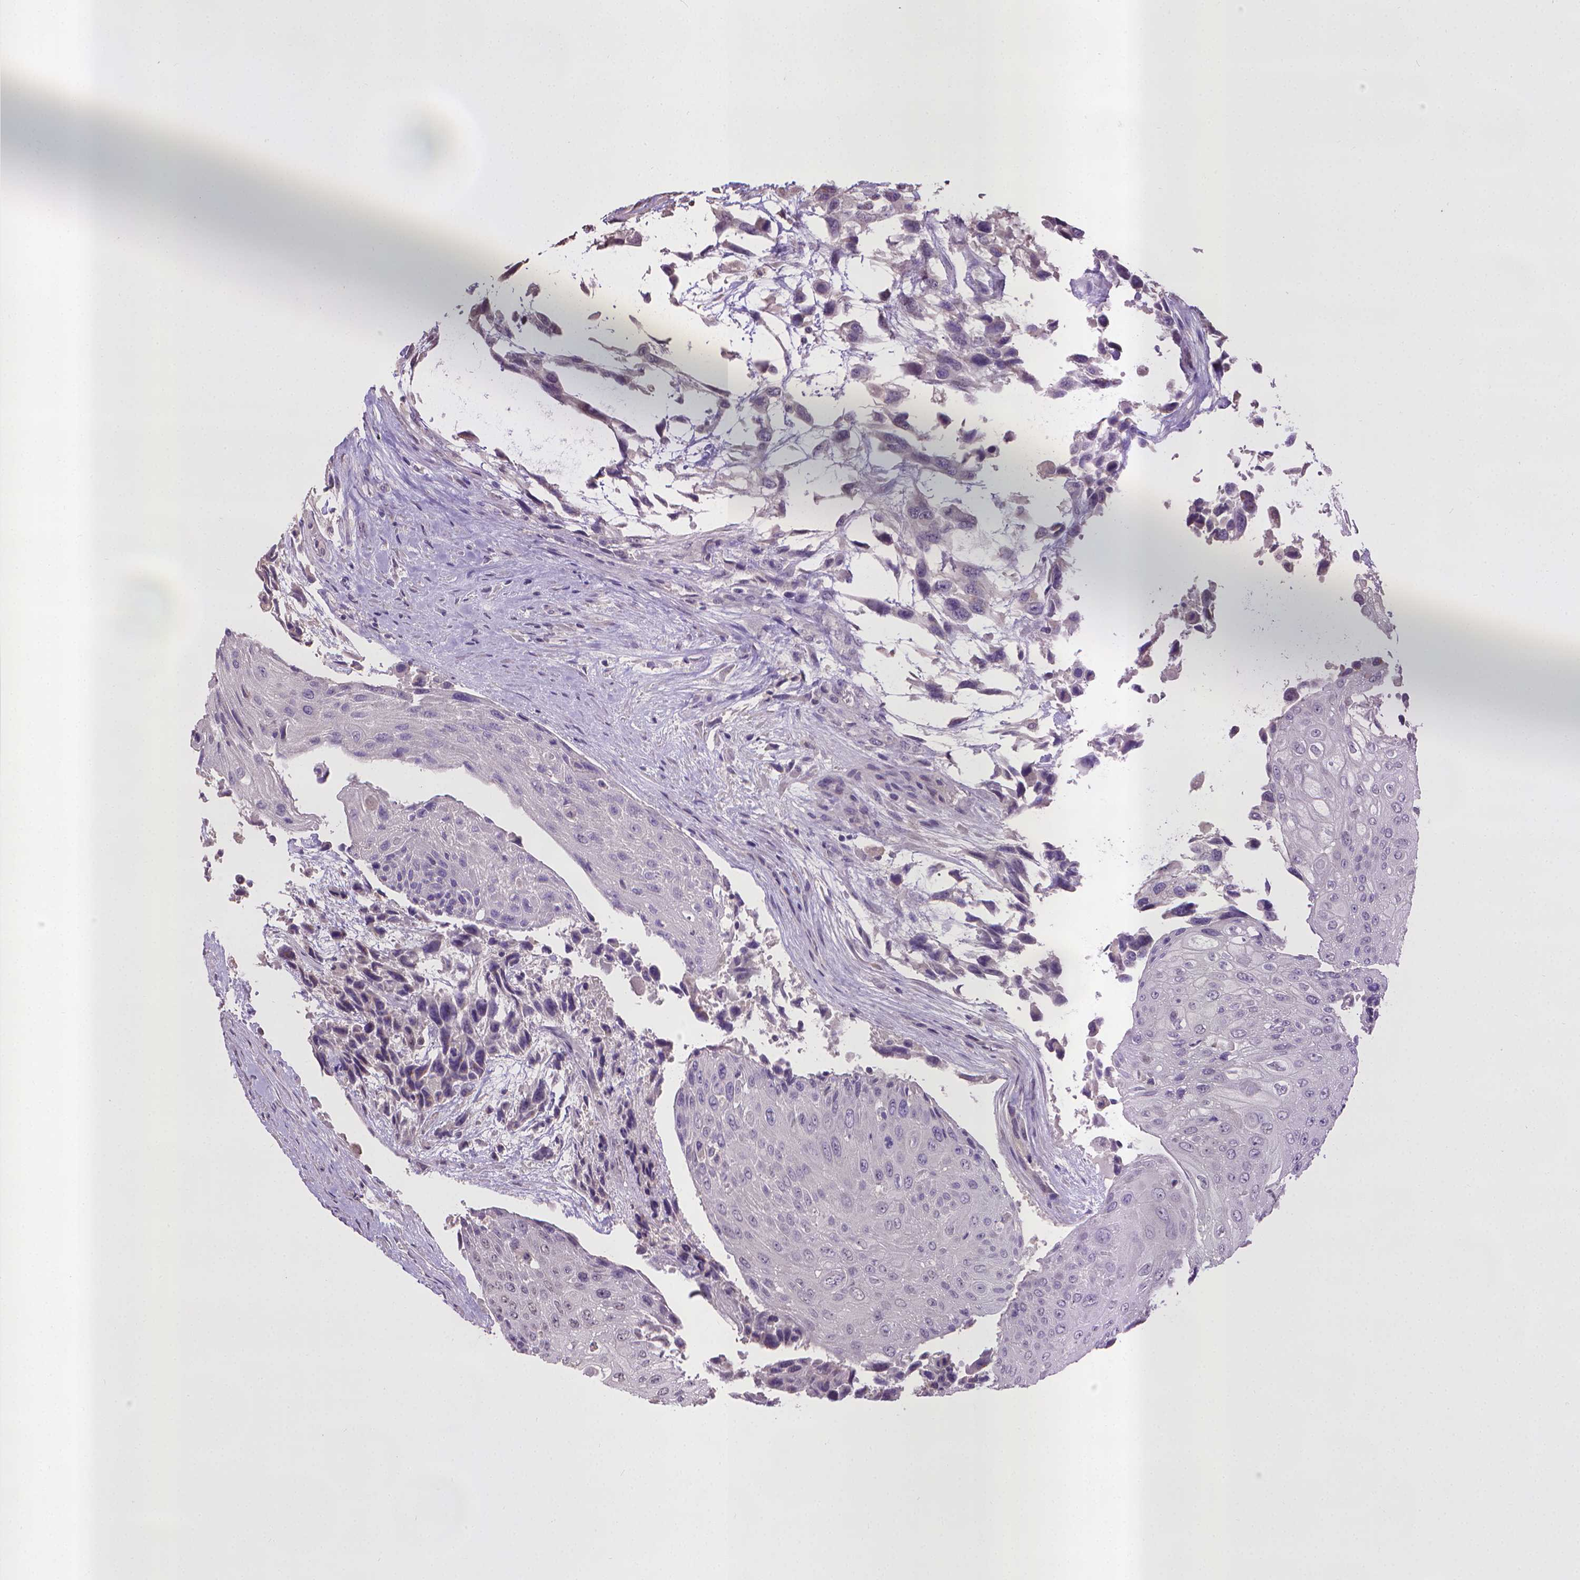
{"staining": {"intensity": "negative", "quantity": "none", "location": "none"}, "tissue": "urothelial cancer", "cell_type": "Tumor cells", "image_type": "cancer", "snomed": [{"axis": "morphology", "description": "Urothelial carcinoma, High grade"}, {"axis": "topography", "description": "Urinary bladder"}], "caption": "Immunohistochemistry (IHC) image of high-grade urothelial carcinoma stained for a protein (brown), which demonstrates no positivity in tumor cells.", "gene": "CPM", "patient": {"sex": "female", "age": 70}}